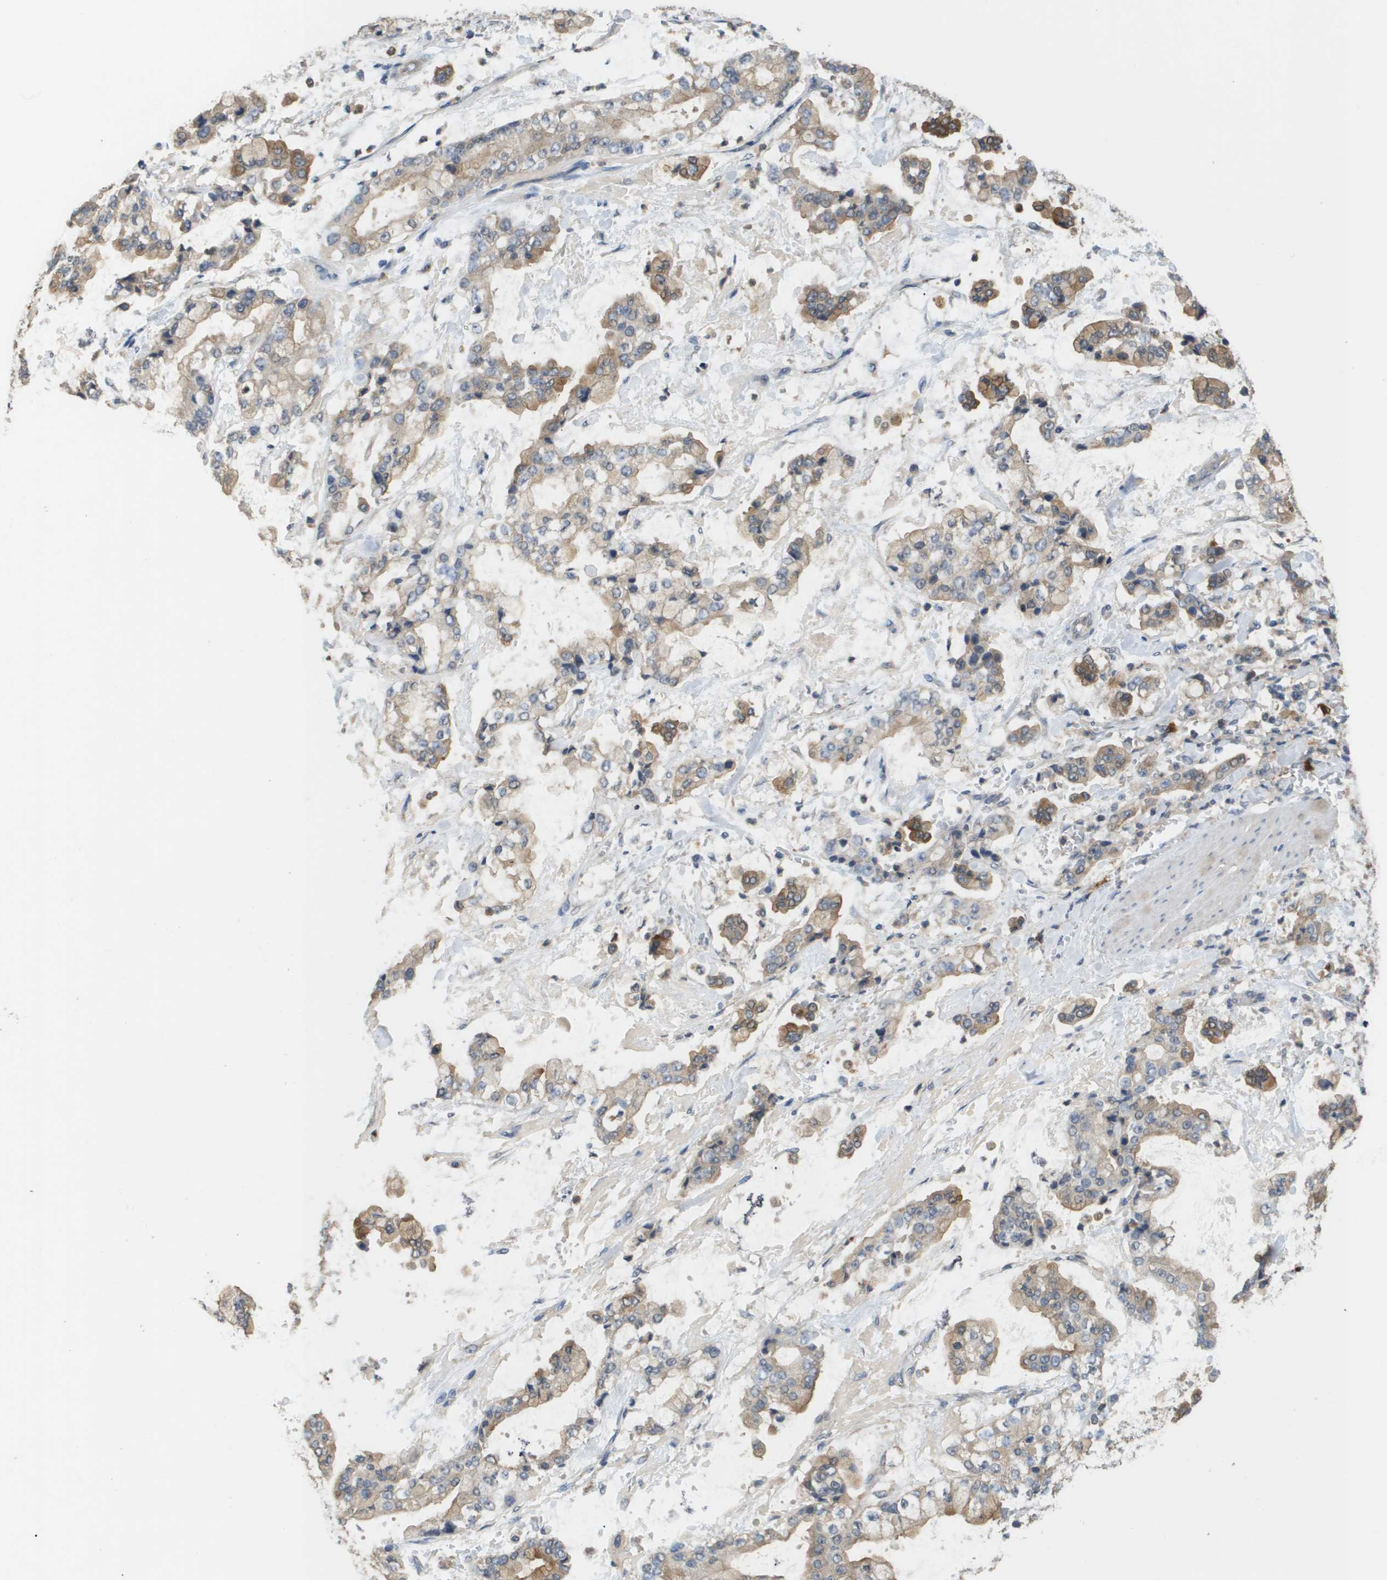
{"staining": {"intensity": "moderate", "quantity": ">75%", "location": "cytoplasmic/membranous"}, "tissue": "stomach cancer", "cell_type": "Tumor cells", "image_type": "cancer", "snomed": [{"axis": "morphology", "description": "Normal tissue, NOS"}, {"axis": "morphology", "description": "Adenocarcinoma, NOS"}, {"axis": "topography", "description": "Stomach, upper"}, {"axis": "topography", "description": "Stomach"}], "caption": "Brown immunohistochemical staining in human adenocarcinoma (stomach) shows moderate cytoplasmic/membranous positivity in about >75% of tumor cells.", "gene": "RAB27B", "patient": {"sex": "male", "age": 76}}